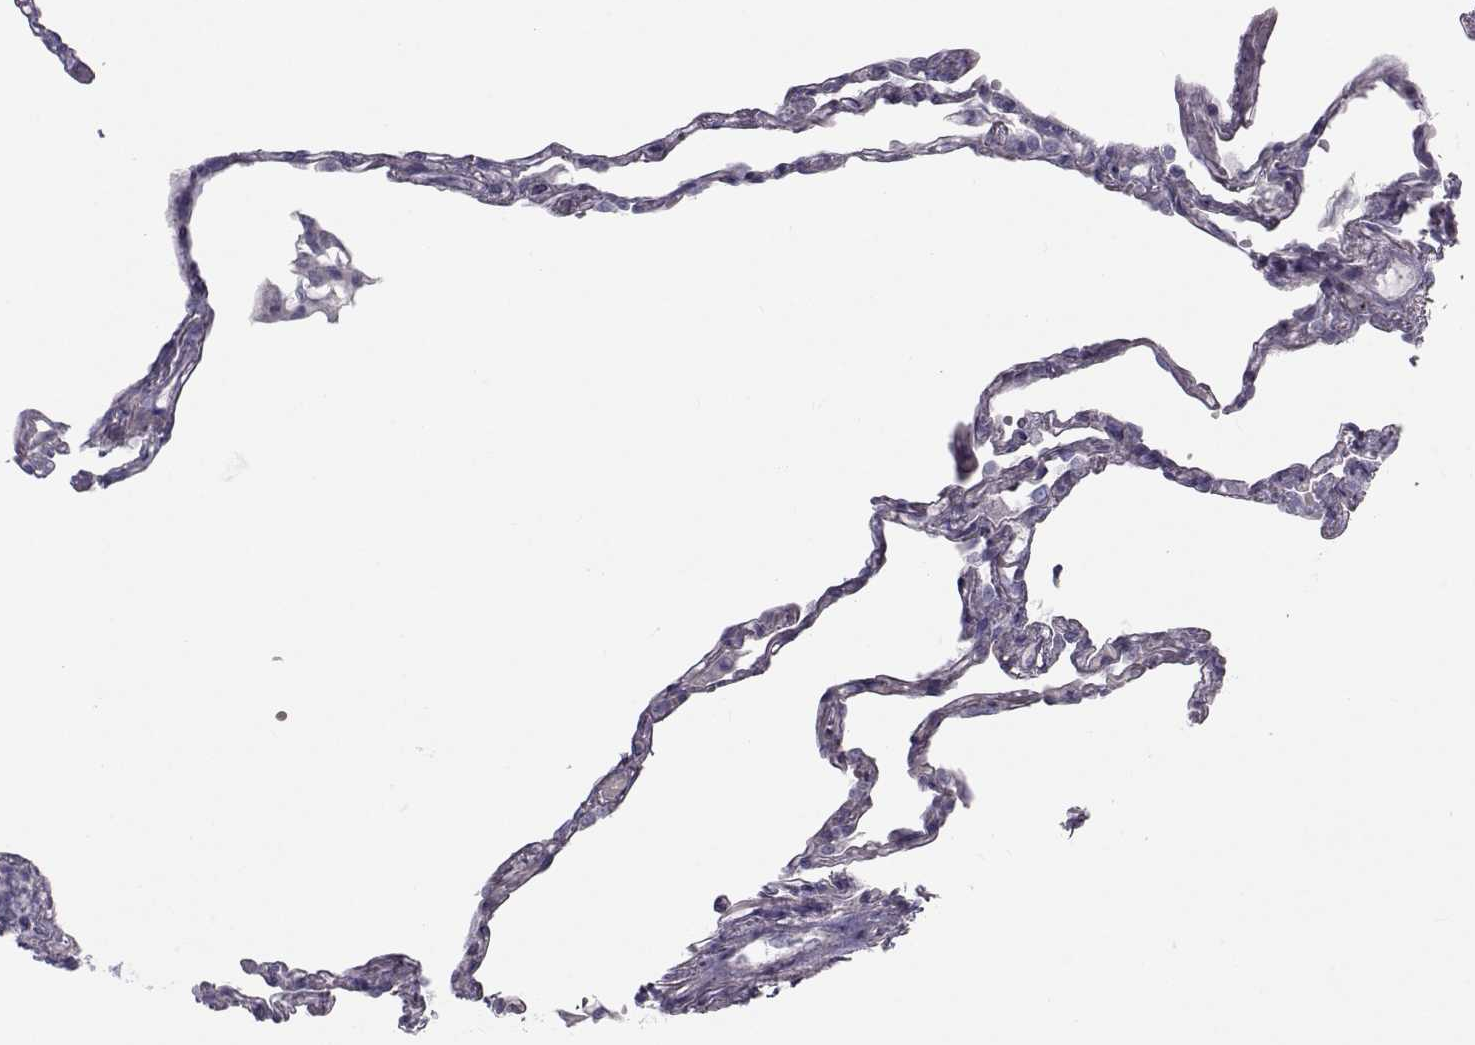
{"staining": {"intensity": "negative", "quantity": "none", "location": "none"}, "tissue": "lung", "cell_type": "Alveolar cells", "image_type": "normal", "snomed": [{"axis": "morphology", "description": "Normal tissue, NOS"}, {"axis": "topography", "description": "Lung"}], "caption": "Histopathology image shows no protein staining in alveolar cells of unremarkable lung.", "gene": "GARIN3", "patient": {"sex": "male", "age": 78}}